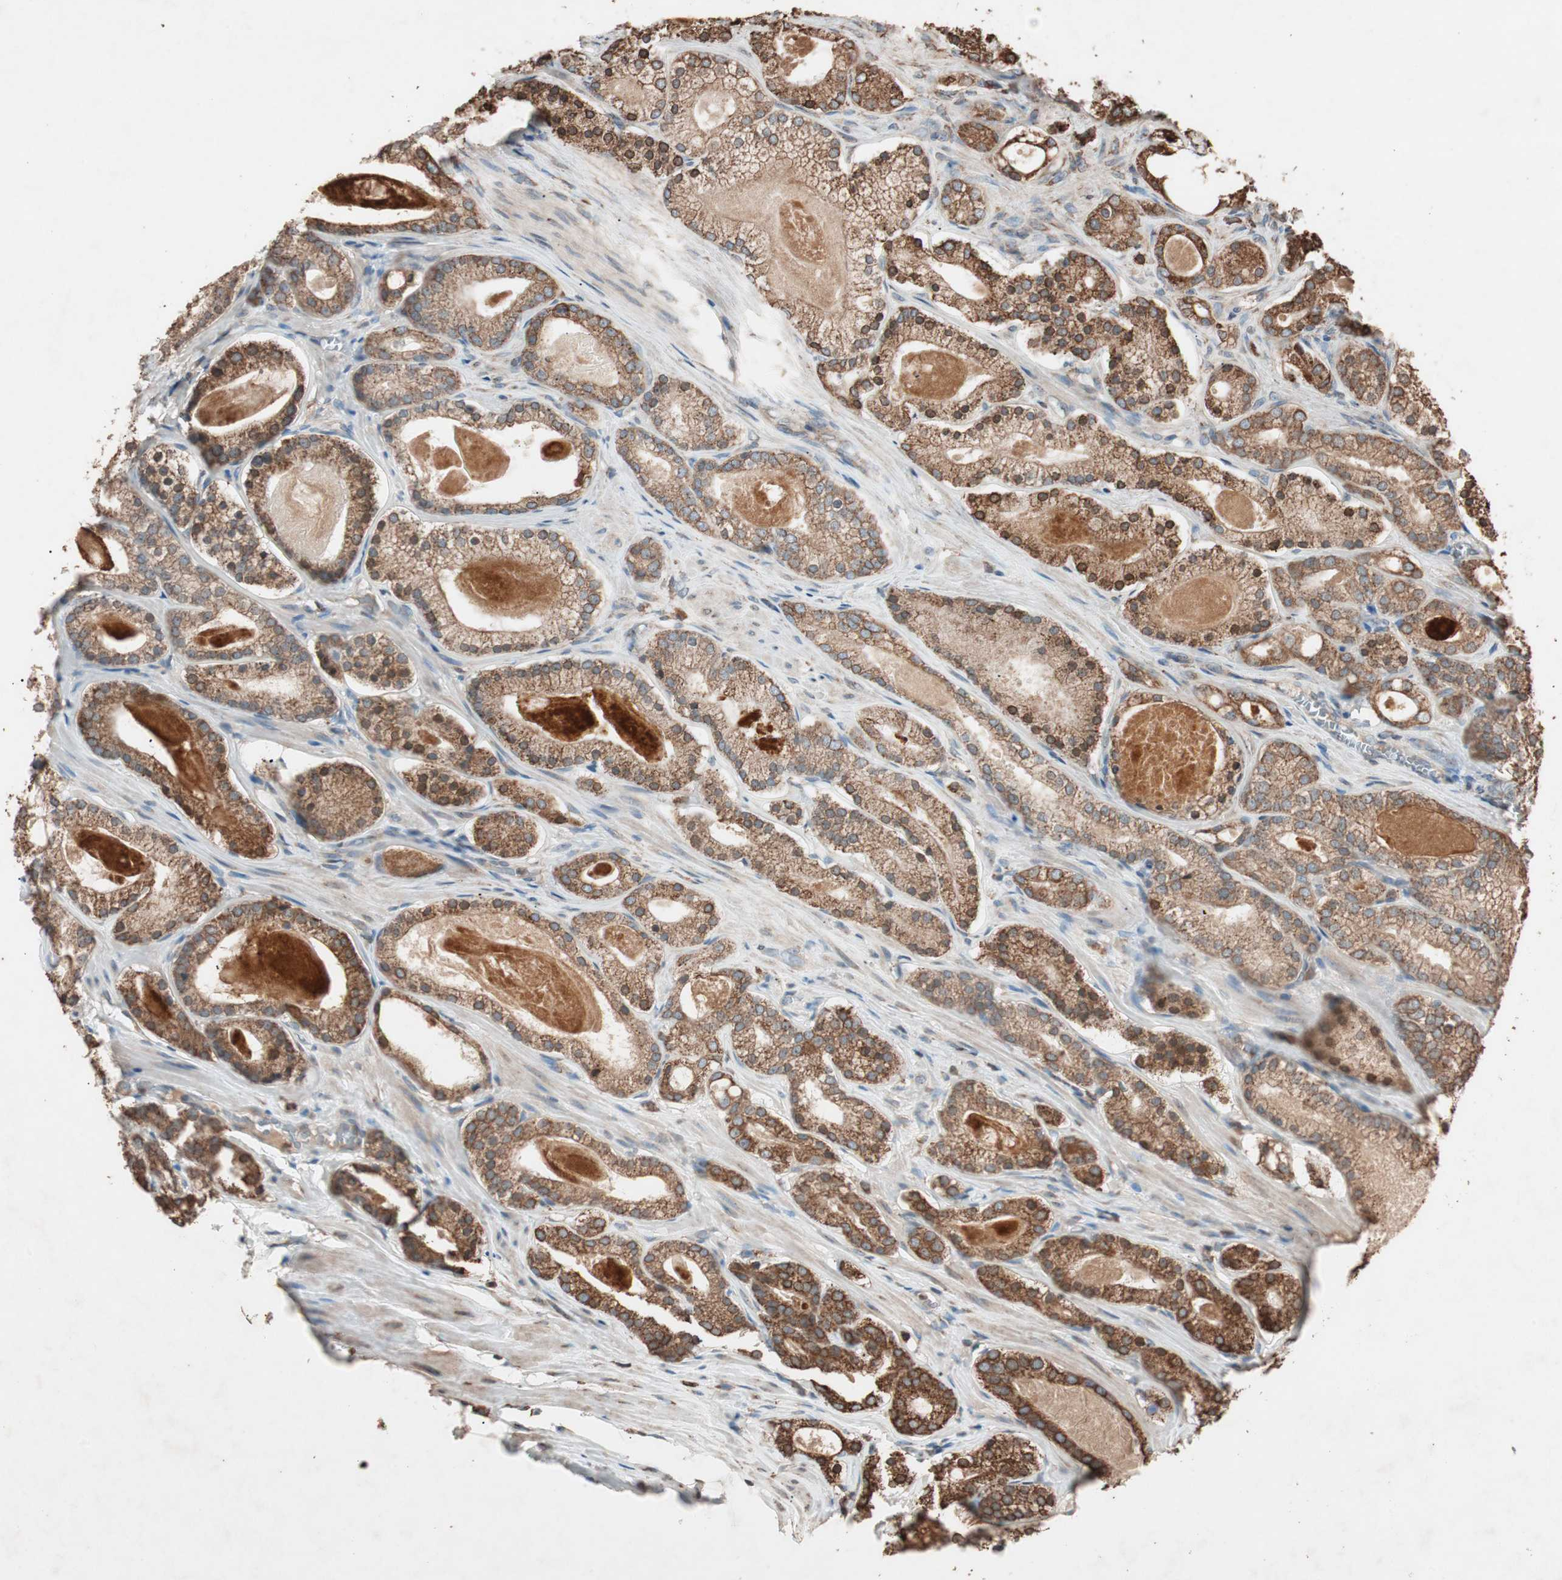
{"staining": {"intensity": "strong", "quantity": ">75%", "location": "cytoplasmic/membranous"}, "tissue": "prostate cancer", "cell_type": "Tumor cells", "image_type": "cancer", "snomed": [{"axis": "morphology", "description": "Adenocarcinoma, Low grade"}, {"axis": "topography", "description": "Prostate"}], "caption": "A high amount of strong cytoplasmic/membranous expression is seen in approximately >75% of tumor cells in prostate low-grade adenocarcinoma tissue.", "gene": "VEGFA", "patient": {"sex": "male", "age": 59}}